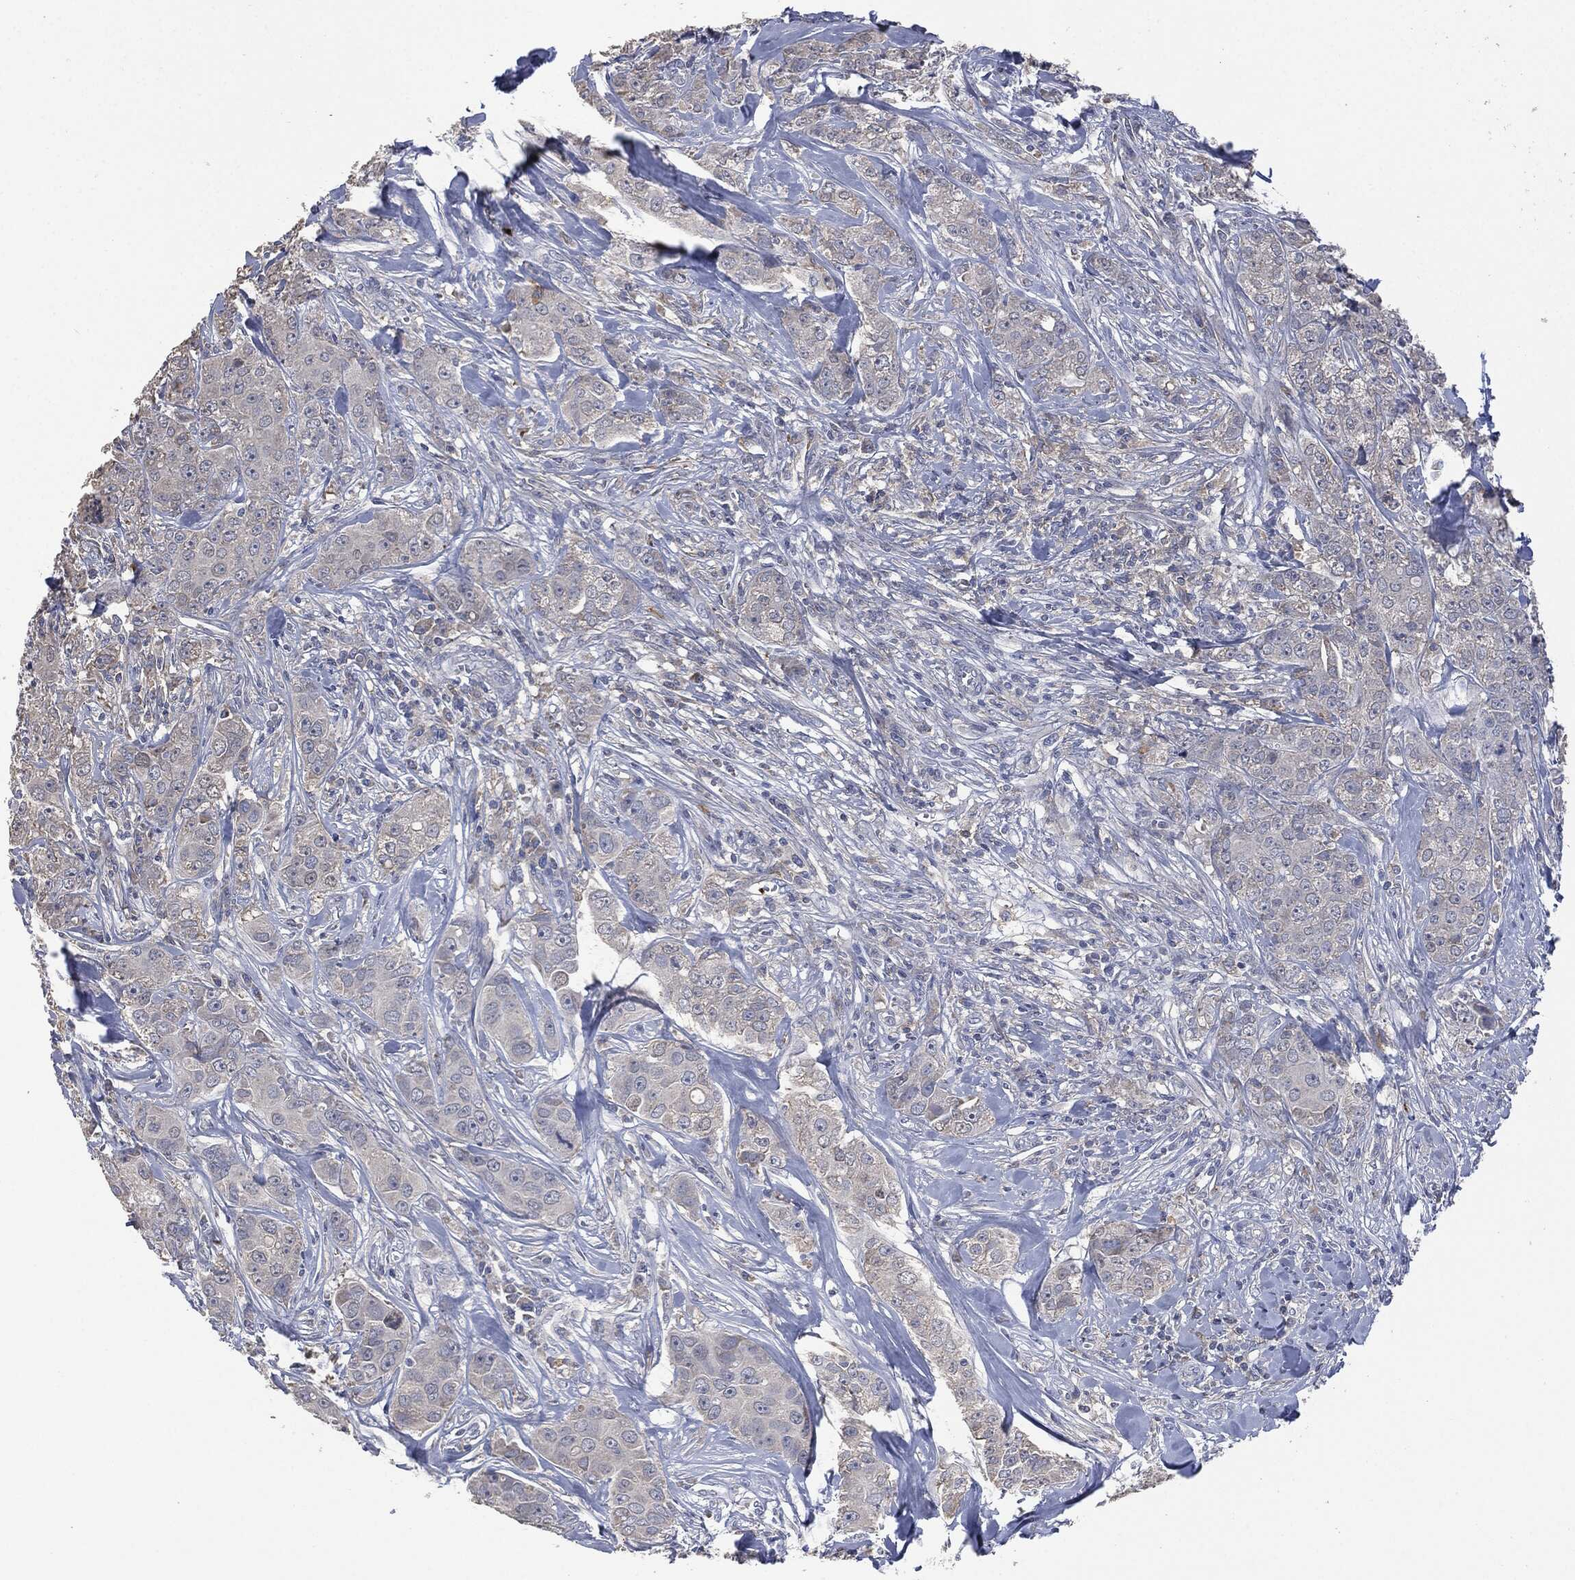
{"staining": {"intensity": "negative", "quantity": "none", "location": "none"}, "tissue": "breast cancer", "cell_type": "Tumor cells", "image_type": "cancer", "snomed": [{"axis": "morphology", "description": "Duct carcinoma"}, {"axis": "topography", "description": "Breast"}], "caption": "The histopathology image reveals no staining of tumor cells in breast cancer (infiltrating ductal carcinoma).", "gene": "CD33", "patient": {"sex": "female", "age": 43}}